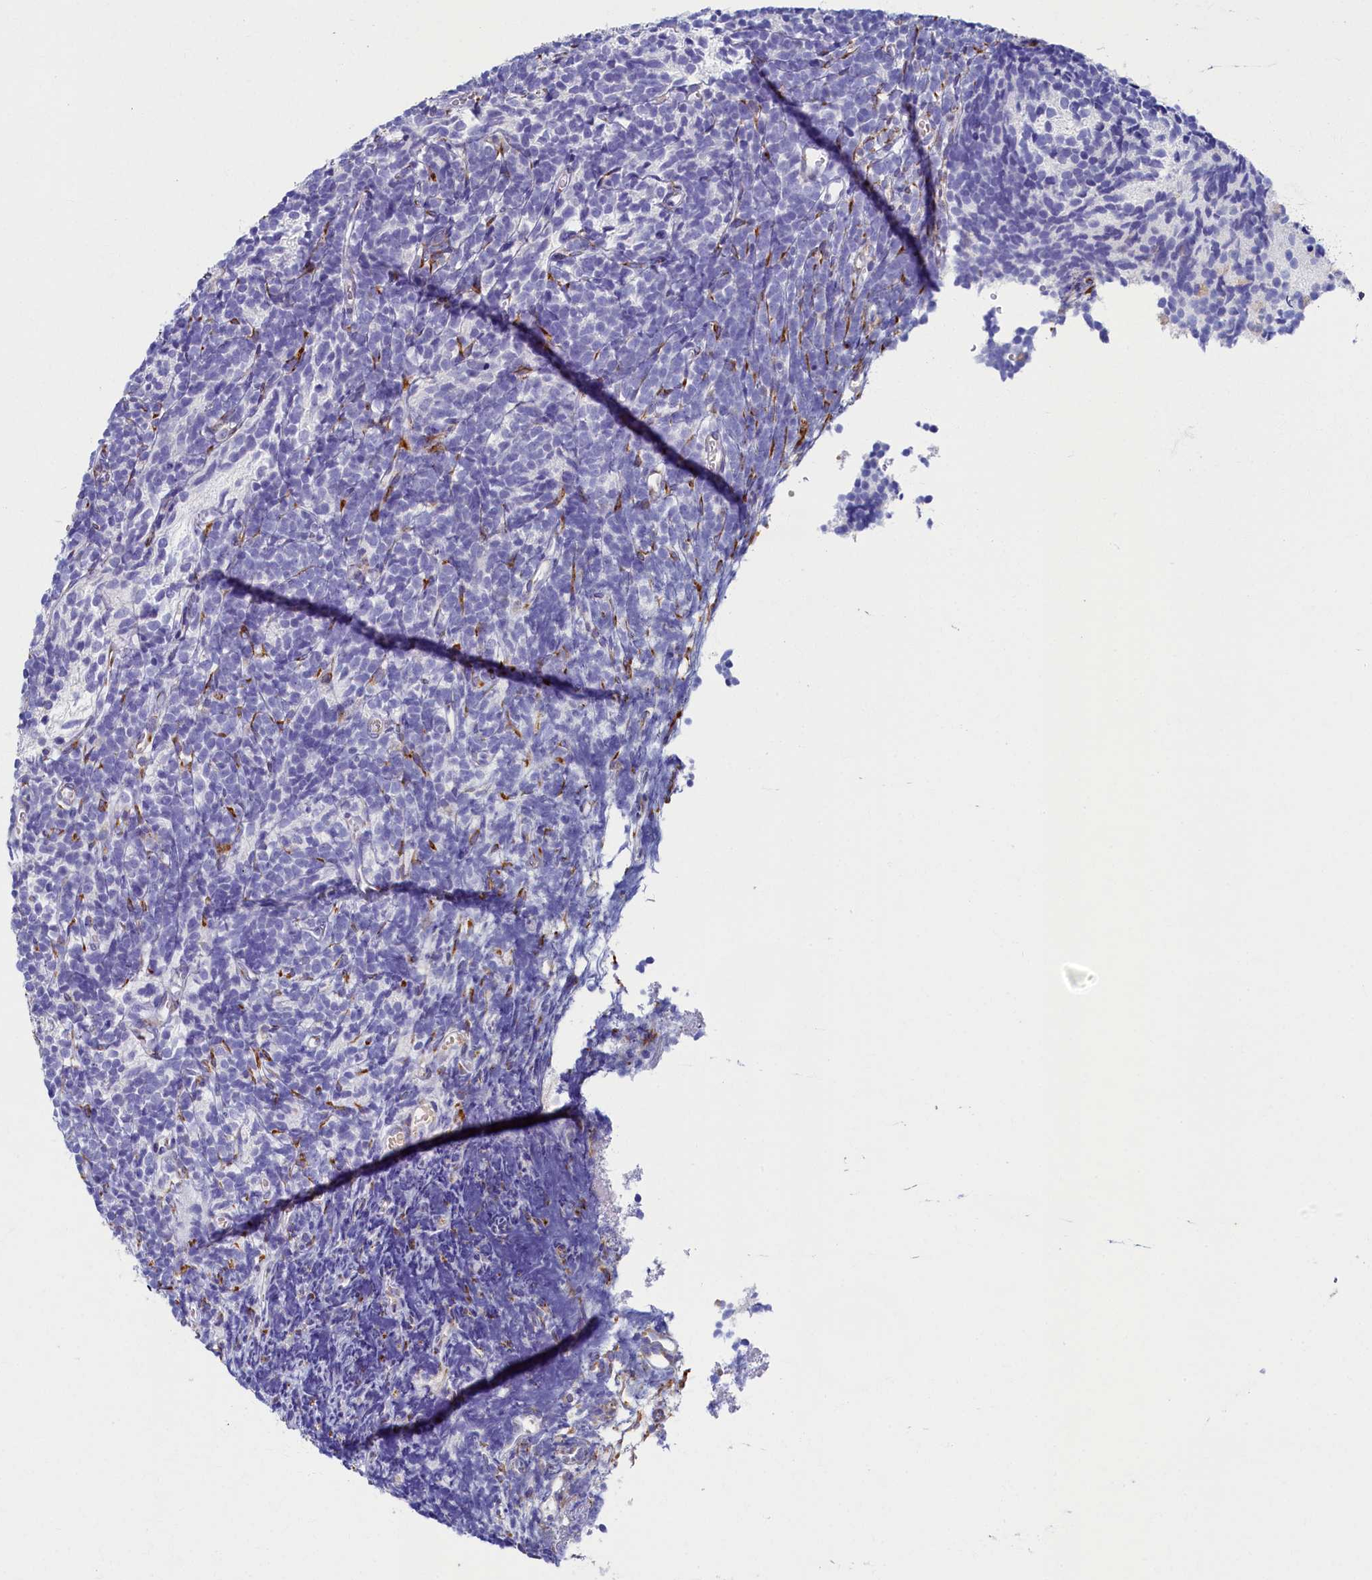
{"staining": {"intensity": "negative", "quantity": "none", "location": "none"}, "tissue": "glioma", "cell_type": "Tumor cells", "image_type": "cancer", "snomed": [{"axis": "morphology", "description": "Glioma, malignant, Low grade"}, {"axis": "topography", "description": "Brain"}], "caption": "A high-resolution histopathology image shows immunohistochemistry staining of glioma, which reveals no significant positivity in tumor cells.", "gene": "TMEM18", "patient": {"sex": "female", "age": 1}}